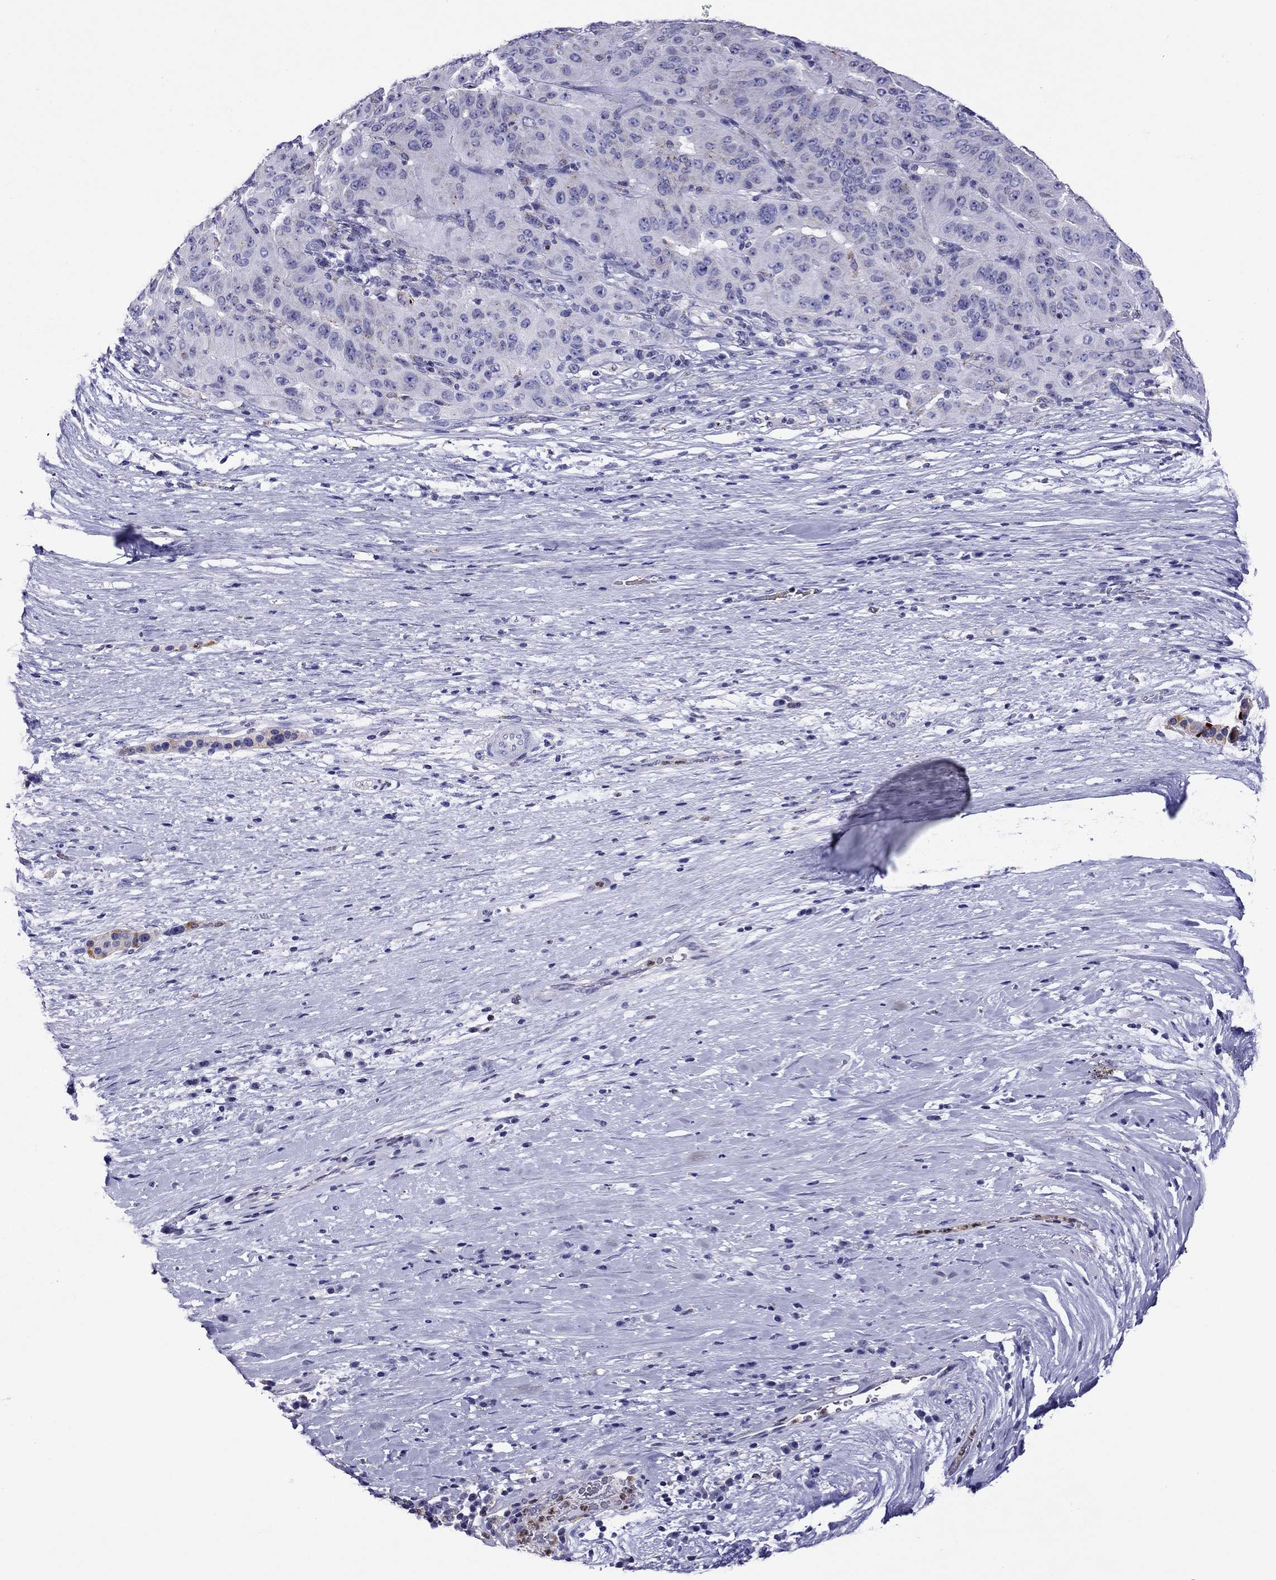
{"staining": {"intensity": "weak", "quantity": "<25%", "location": "cytoplasmic/membranous"}, "tissue": "pancreatic cancer", "cell_type": "Tumor cells", "image_type": "cancer", "snomed": [{"axis": "morphology", "description": "Adenocarcinoma, NOS"}, {"axis": "topography", "description": "Pancreas"}], "caption": "High power microscopy image of an immunohistochemistry (IHC) histopathology image of adenocarcinoma (pancreatic), revealing no significant expression in tumor cells. (Brightfield microscopy of DAB (3,3'-diaminobenzidine) IHC at high magnification).", "gene": "SCG2", "patient": {"sex": "male", "age": 63}}